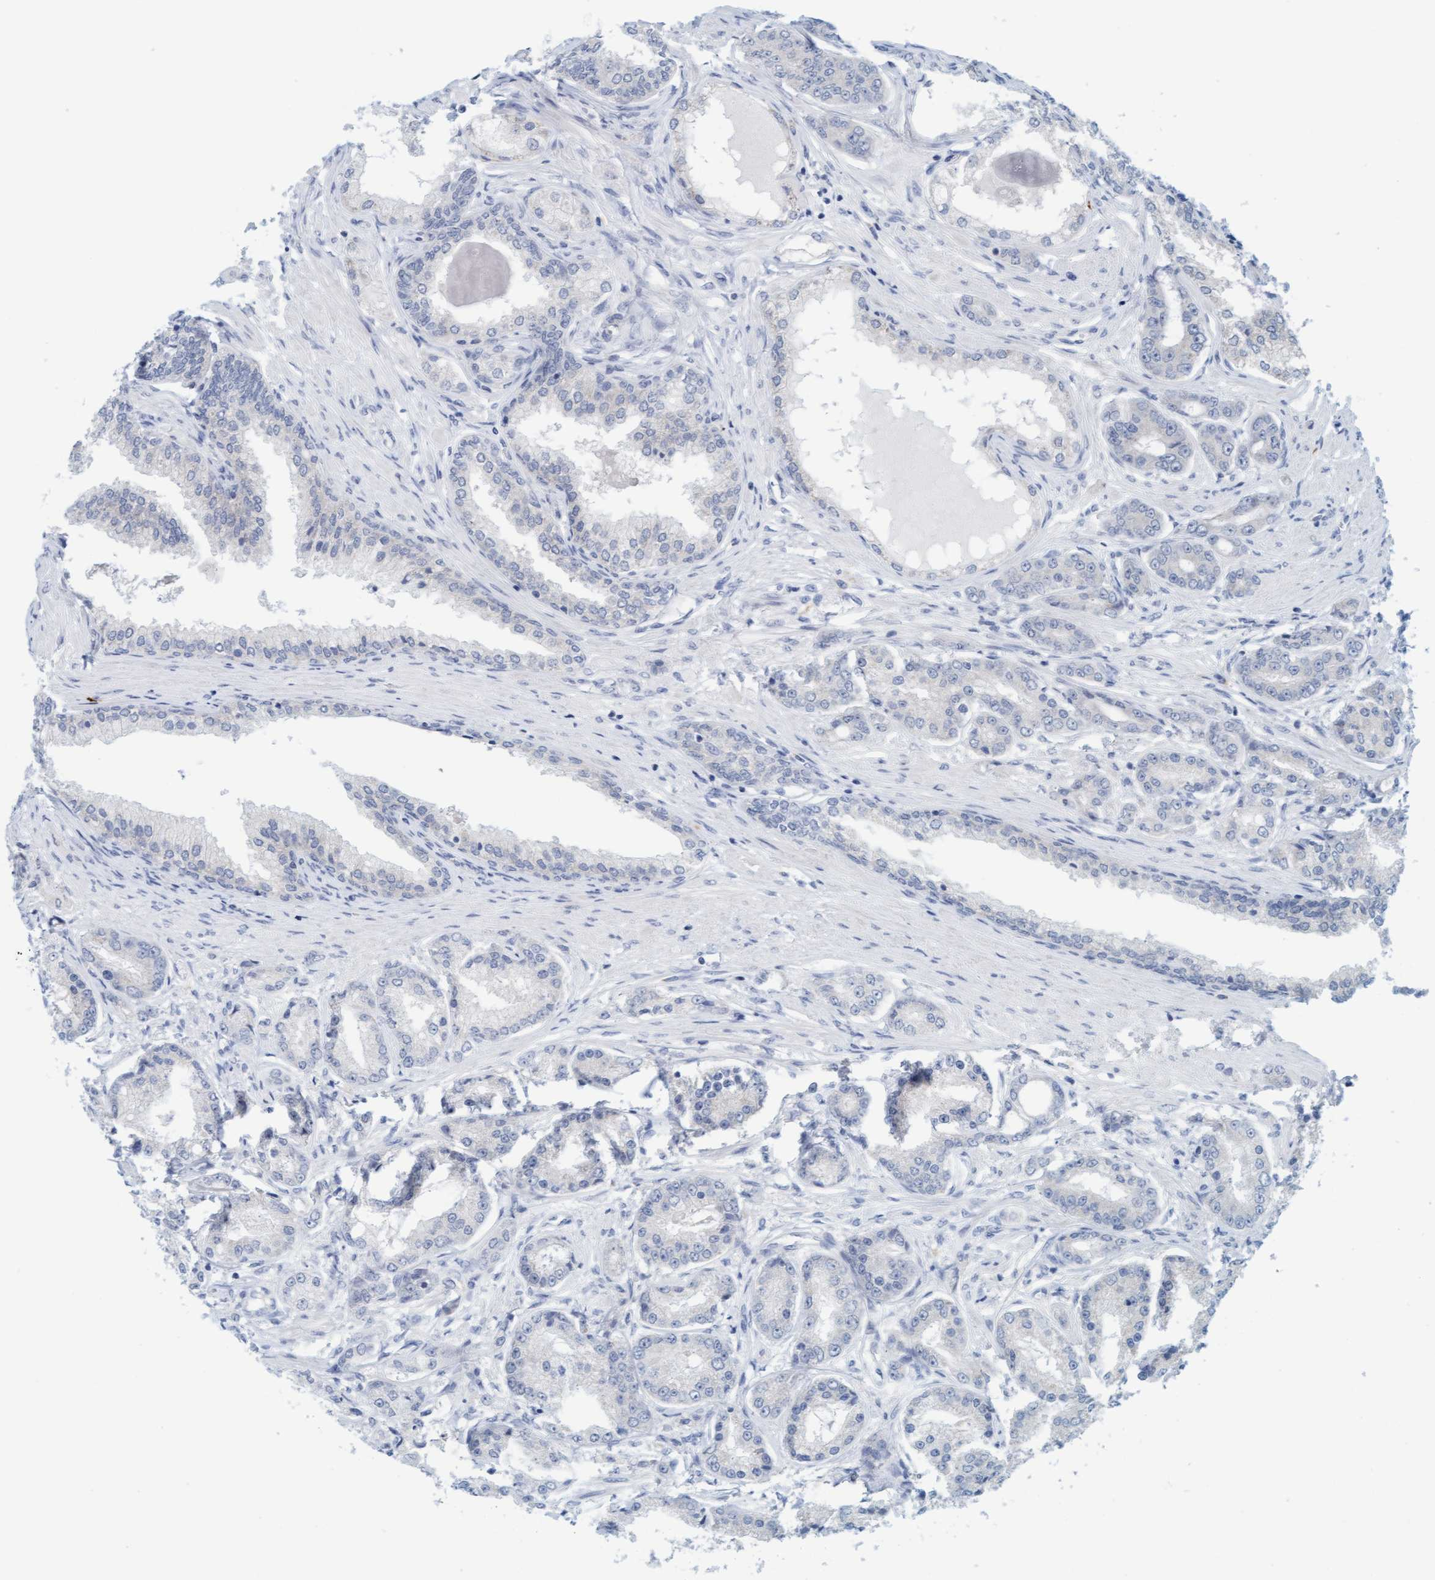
{"staining": {"intensity": "negative", "quantity": "none", "location": "none"}, "tissue": "prostate cancer", "cell_type": "Tumor cells", "image_type": "cancer", "snomed": [{"axis": "morphology", "description": "Adenocarcinoma, High grade"}, {"axis": "topography", "description": "Prostate"}], "caption": "The photomicrograph reveals no staining of tumor cells in prostate high-grade adenocarcinoma. (DAB (3,3'-diaminobenzidine) IHC visualized using brightfield microscopy, high magnification).", "gene": "CPA3", "patient": {"sex": "male", "age": 59}}